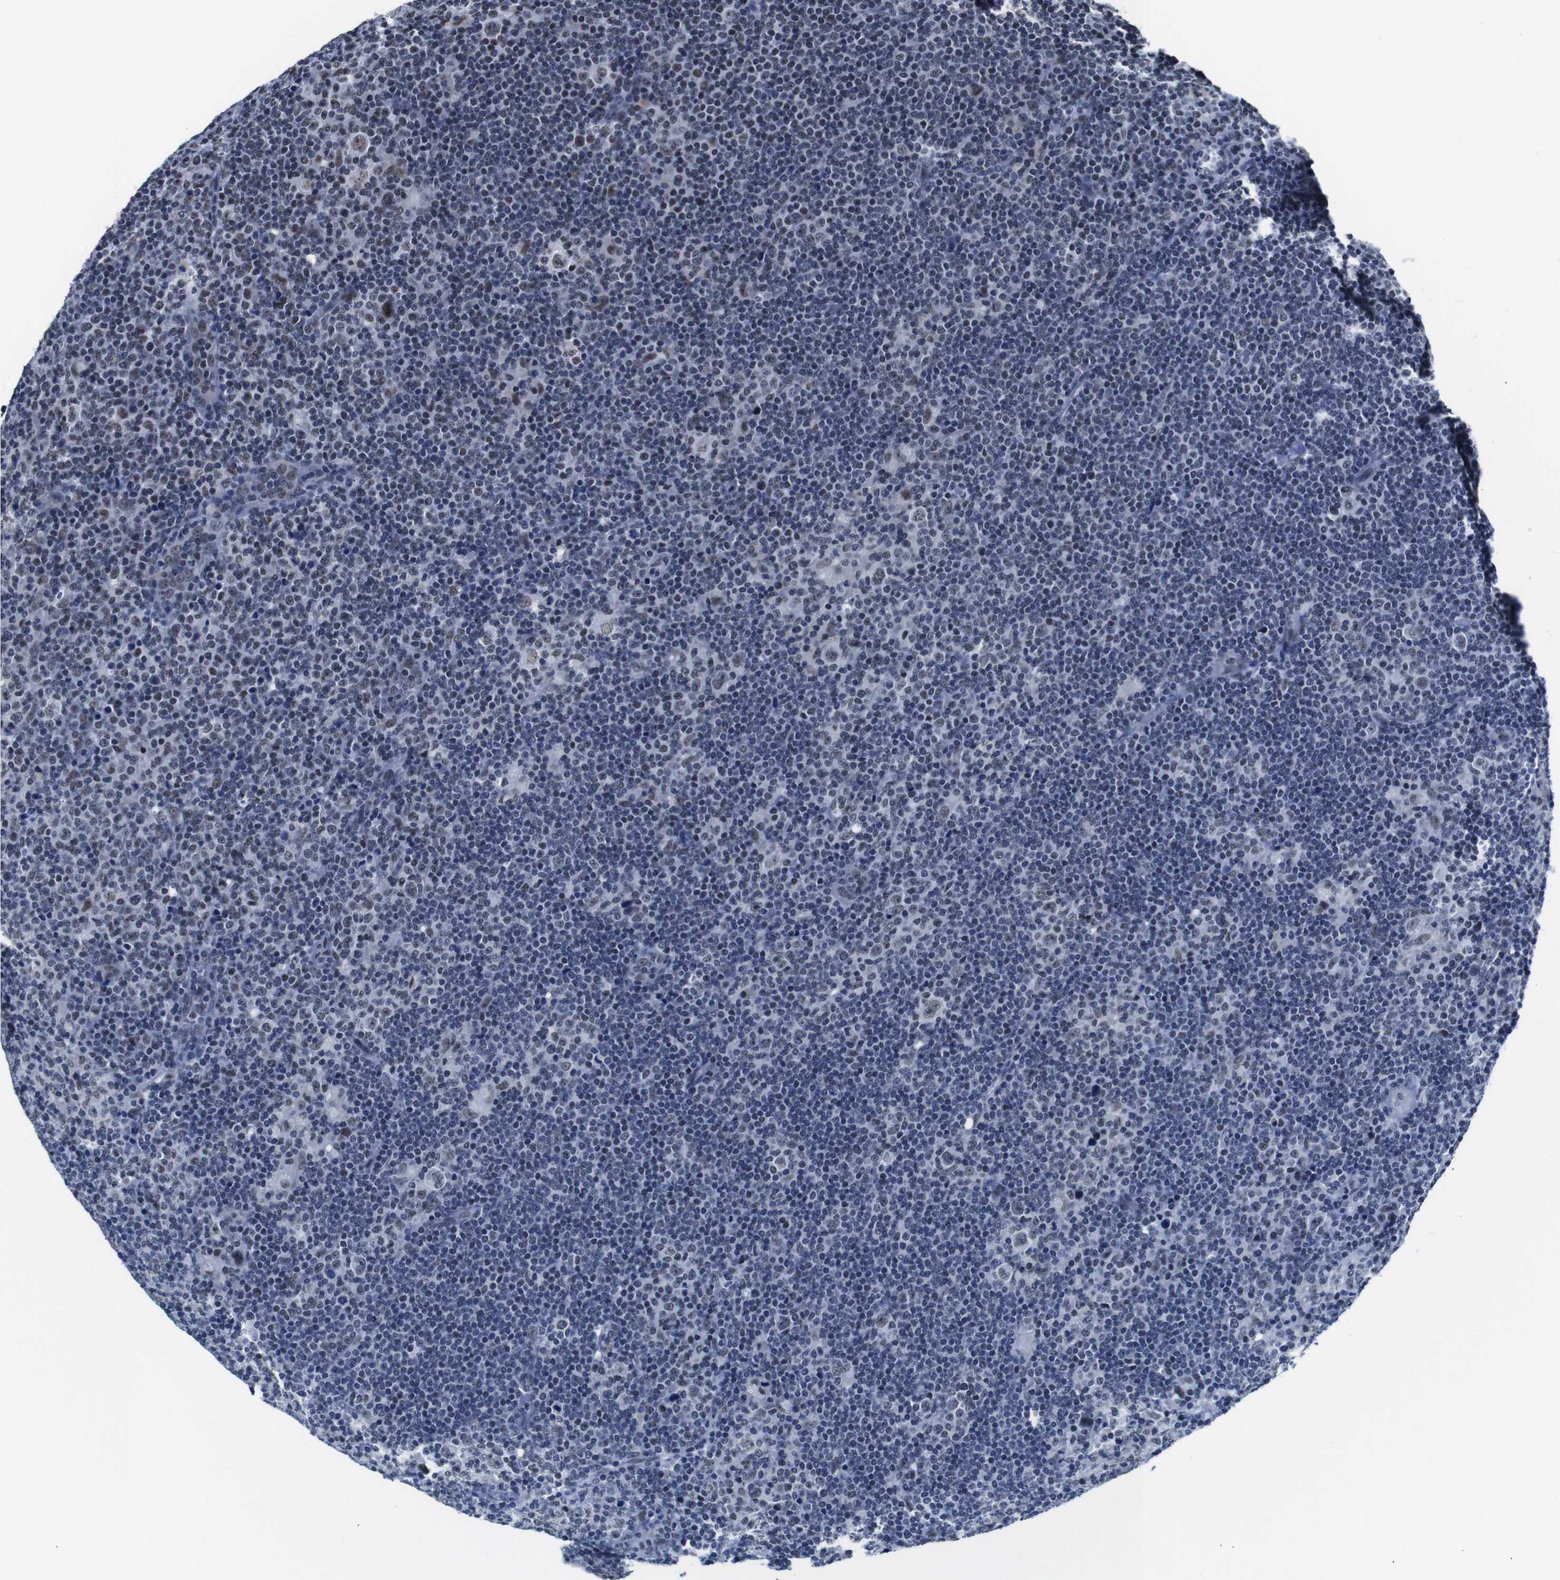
{"staining": {"intensity": "weak", "quantity": ">75%", "location": "nuclear"}, "tissue": "lymphoma", "cell_type": "Tumor cells", "image_type": "cancer", "snomed": [{"axis": "morphology", "description": "Hodgkin's disease, NOS"}, {"axis": "topography", "description": "Lymph node"}], "caption": "A high-resolution photomicrograph shows immunohistochemistry (IHC) staining of lymphoma, which exhibits weak nuclear staining in approximately >75% of tumor cells.", "gene": "ILDR2", "patient": {"sex": "female", "age": 57}}